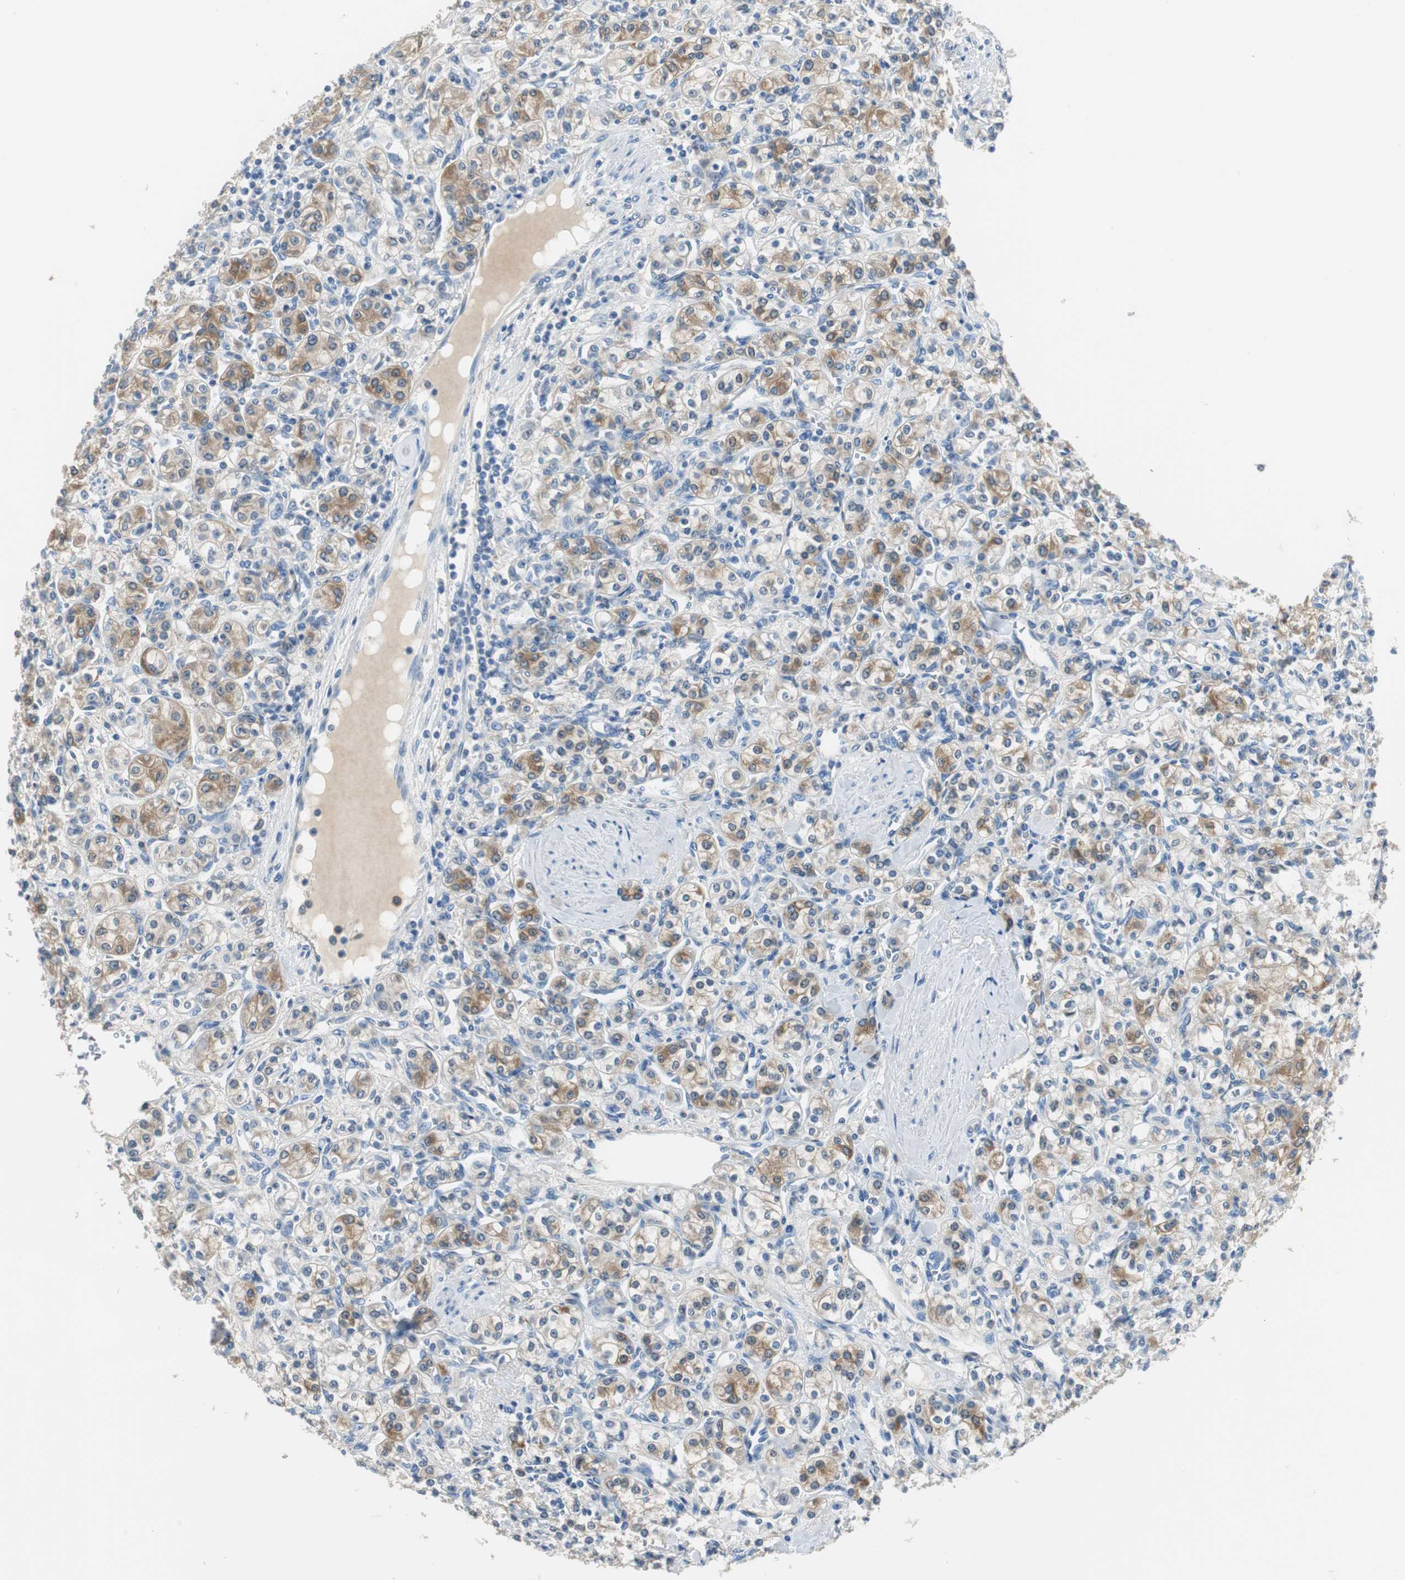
{"staining": {"intensity": "moderate", "quantity": "25%-75%", "location": "cytoplasmic/membranous"}, "tissue": "renal cancer", "cell_type": "Tumor cells", "image_type": "cancer", "snomed": [{"axis": "morphology", "description": "Adenocarcinoma, NOS"}, {"axis": "topography", "description": "Kidney"}], "caption": "The histopathology image displays a brown stain indicating the presence of a protein in the cytoplasmic/membranous of tumor cells in adenocarcinoma (renal). The protein of interest is shown in brown color, while the nuclei are stained blue.", "gene": "FBP1", "patient": {"sex": "male", "age": 77}}